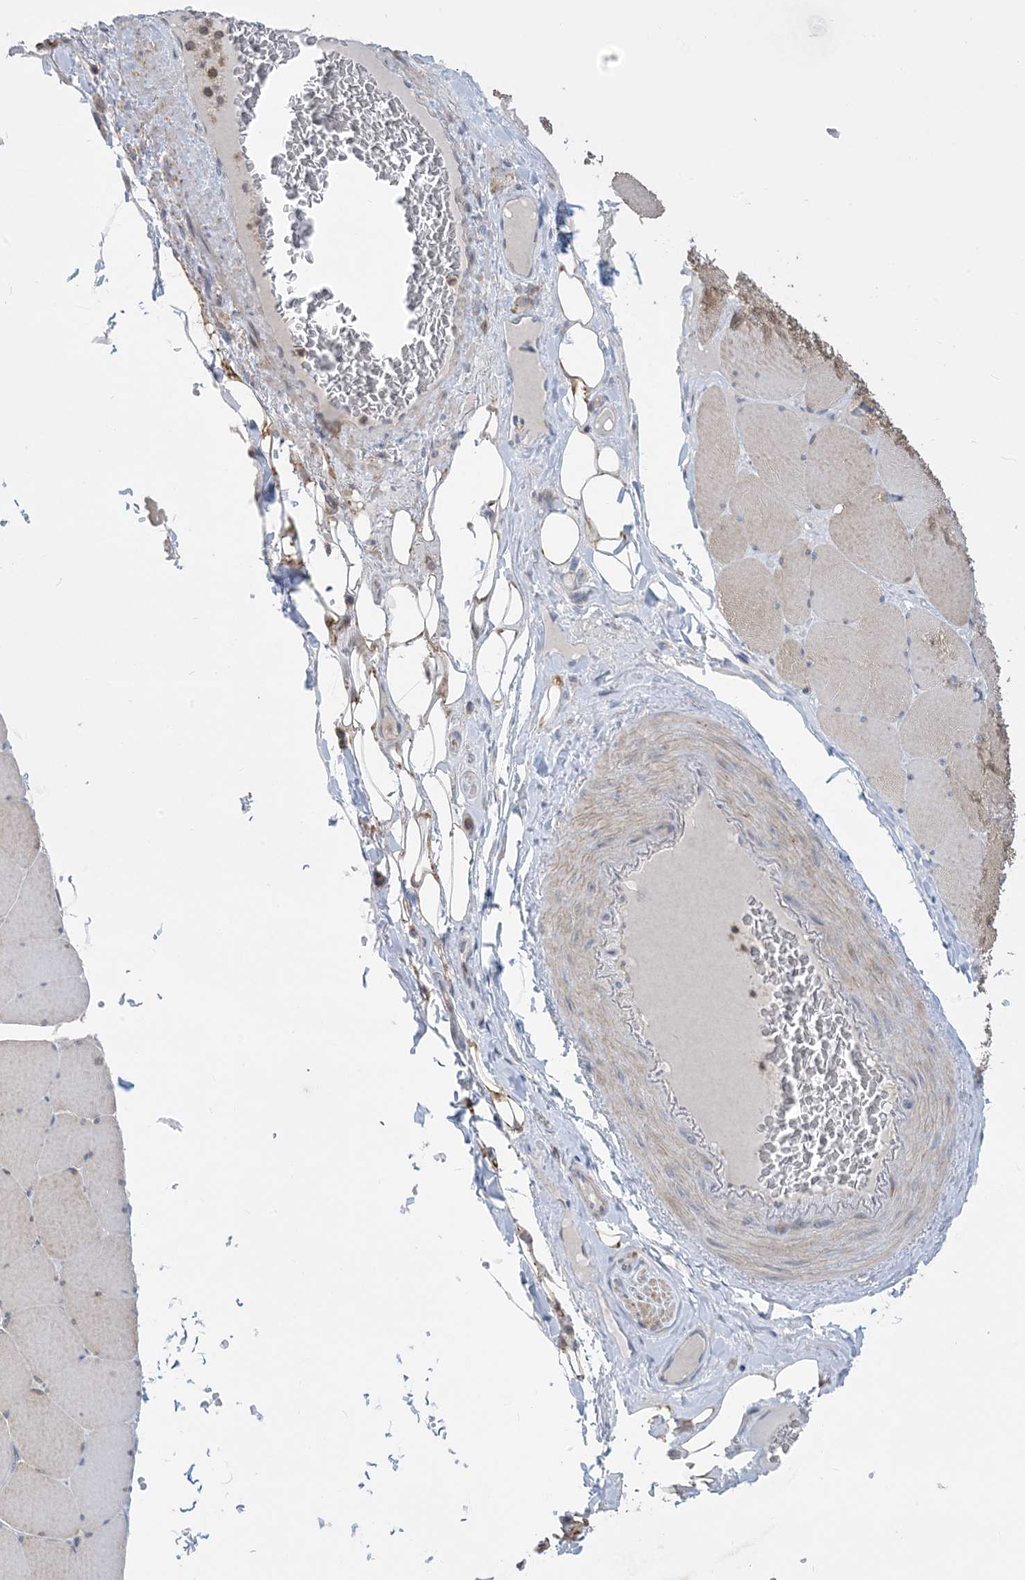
{"staining": {"intensity": "moderate", "quantity": "<25%", "location": "cytoplasmic/membranous"}, "tissue": "skeletal muscle", "cell_type": "Myocytes", "image_type": "normal", "snomed": [{"axis": "morphology", "description": "Normal tissue, NOS"}, {"axis": "topography", "description": "Skeletal muscle"}, {"axis": "topography", "description": "Head-Neck"}], "caption": "Immunohistochemistry (DAB (3,3'-diaminobenzidine)) staining of unremarkable skeletal muscle exhibits moderate cytoplasmic/membranous protein staining in approximately <25% of myocytes.", "gene": "AOC1", "patient": {"sex": "male", "age": 66}}